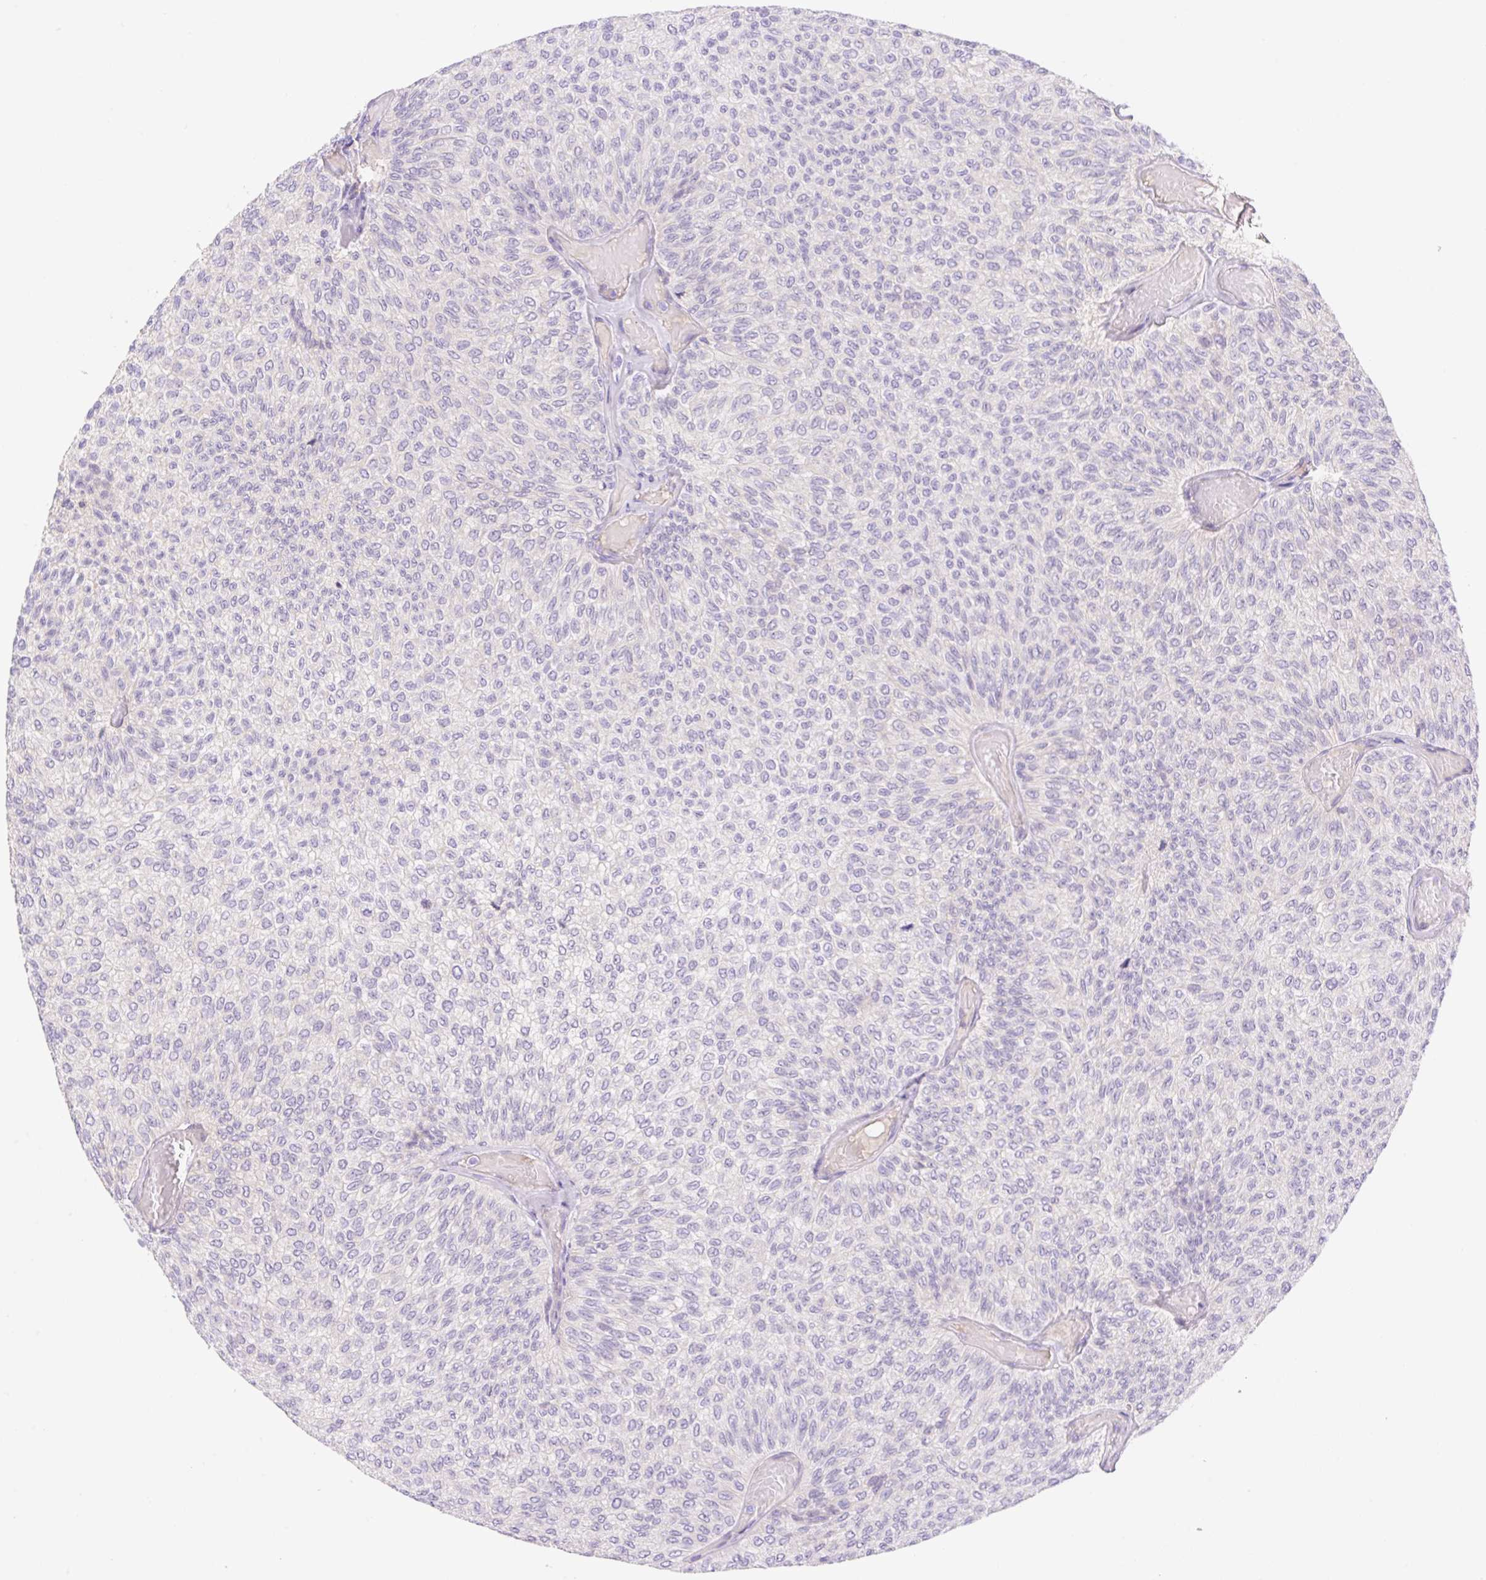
{"staining": {"intensity": "negative", "quantity": "none", "location": "none"}, "tissue": "urothelial cancer", "cell_type": "Tumor cells", "image_type": "cancer", "snomed": [{"axis": "morphology", "description": "Urothelial carcinoma, Low grade"}, {"axis": "topography", "description": "Urinary bladder"}], "caption": "Protein analysis of urothelial carcinoma (low-grade) demonstrates no significant expression in tumor cells.", "gene": "DENND5A", "patient": {"sex": "male", "age": 78}}